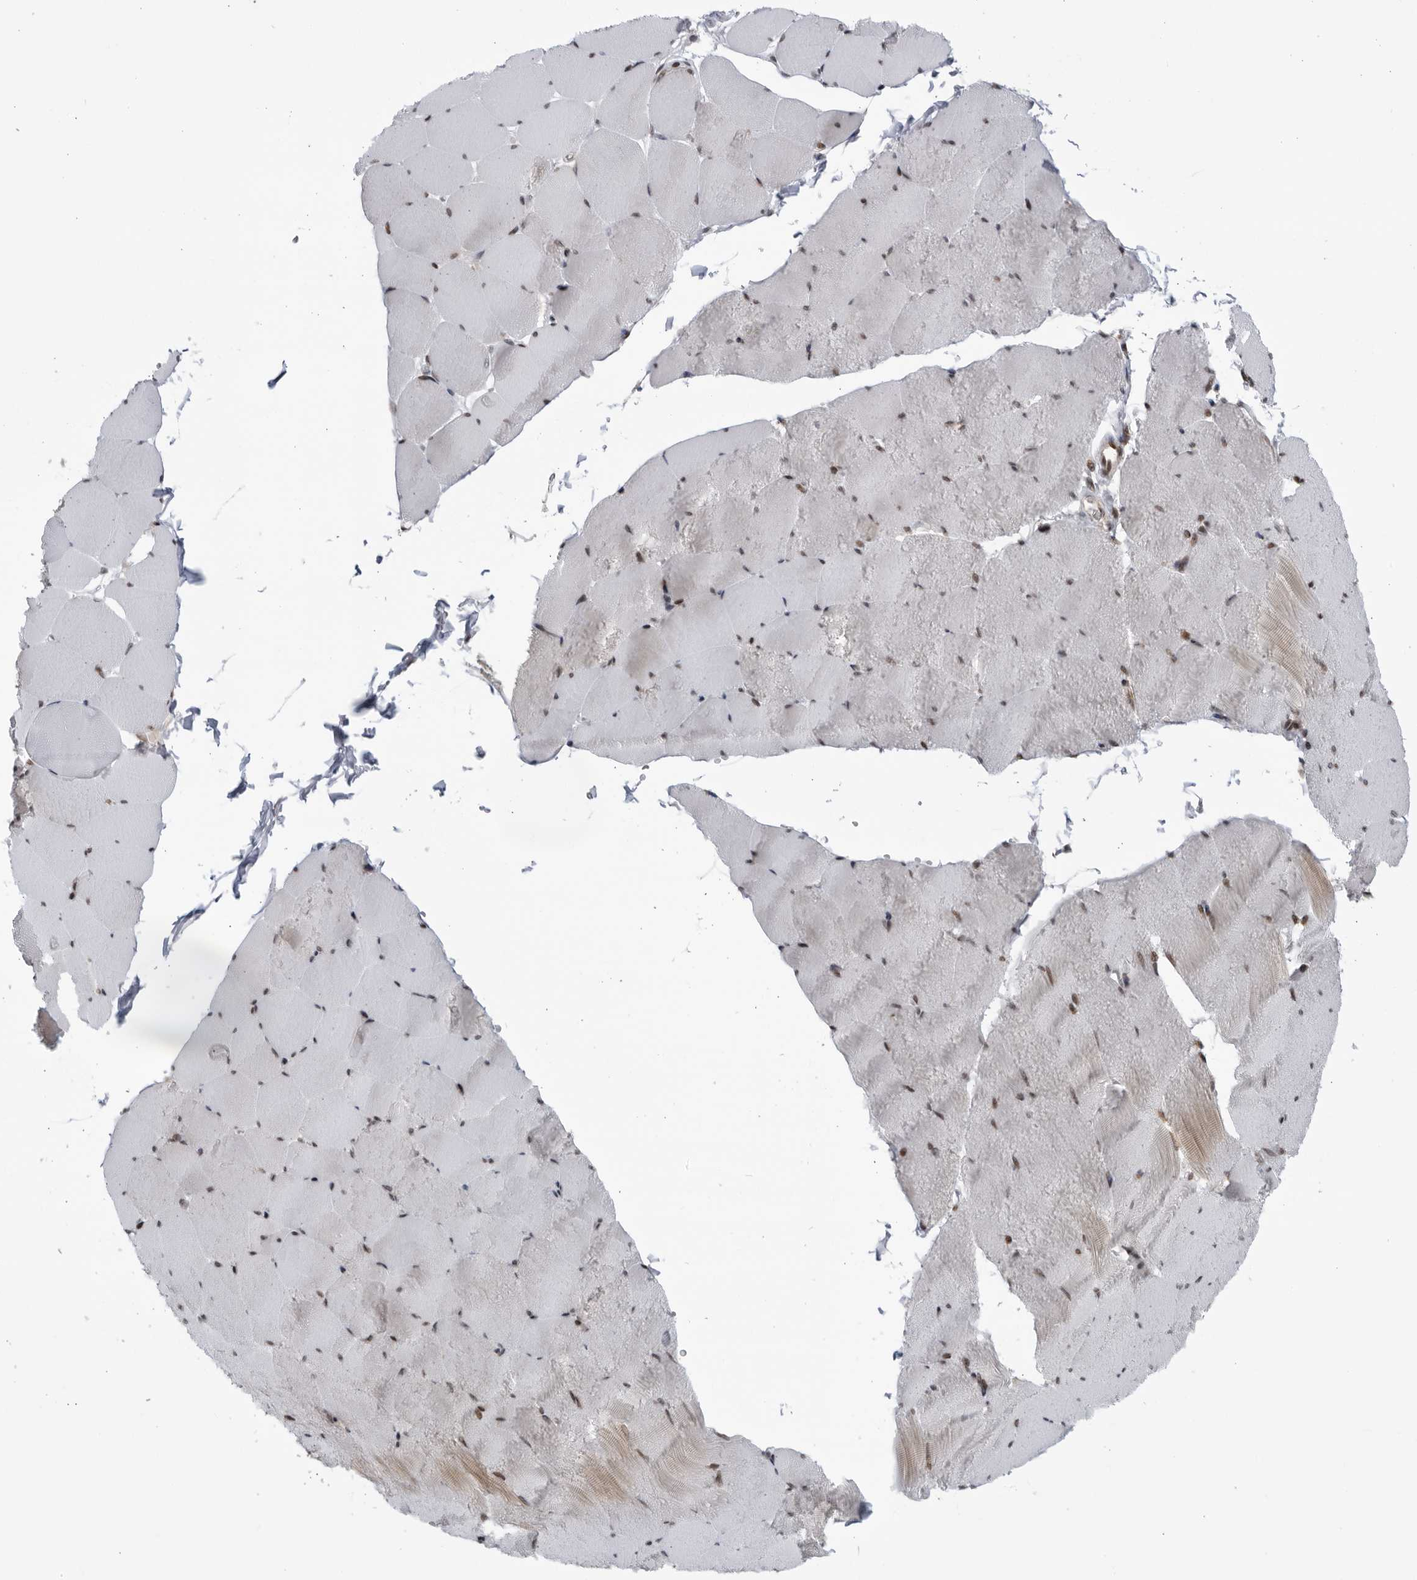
{"staining": {"intensity": "weak", "quantity": "25%-75%", "location": "cytoplasmic/membranous"}, "tissue": "skeletal muscle", "cell_type": "Myocytes", "image_type": "normal", "snomed": [{"axis": "morphology", "description": "Normal tissue, NOS"}, {"axis": "topography", "description": "Skeletal muscle"}], "caption": "Immunohistochemistry (IHC) staining of benign skeletal muscle, which demonstrates low levels of weak cytoplasmic/membranous staining in about 25%-75% of myocytes indicating weak cytoplasmic/membranous protein positivity. The staining was performed using DAB (brown) for protein detection and nuclei were counterstained in hematoxylin (blue).", "gene": "DTL", "patient": {"sex": "male", "age": 62}}